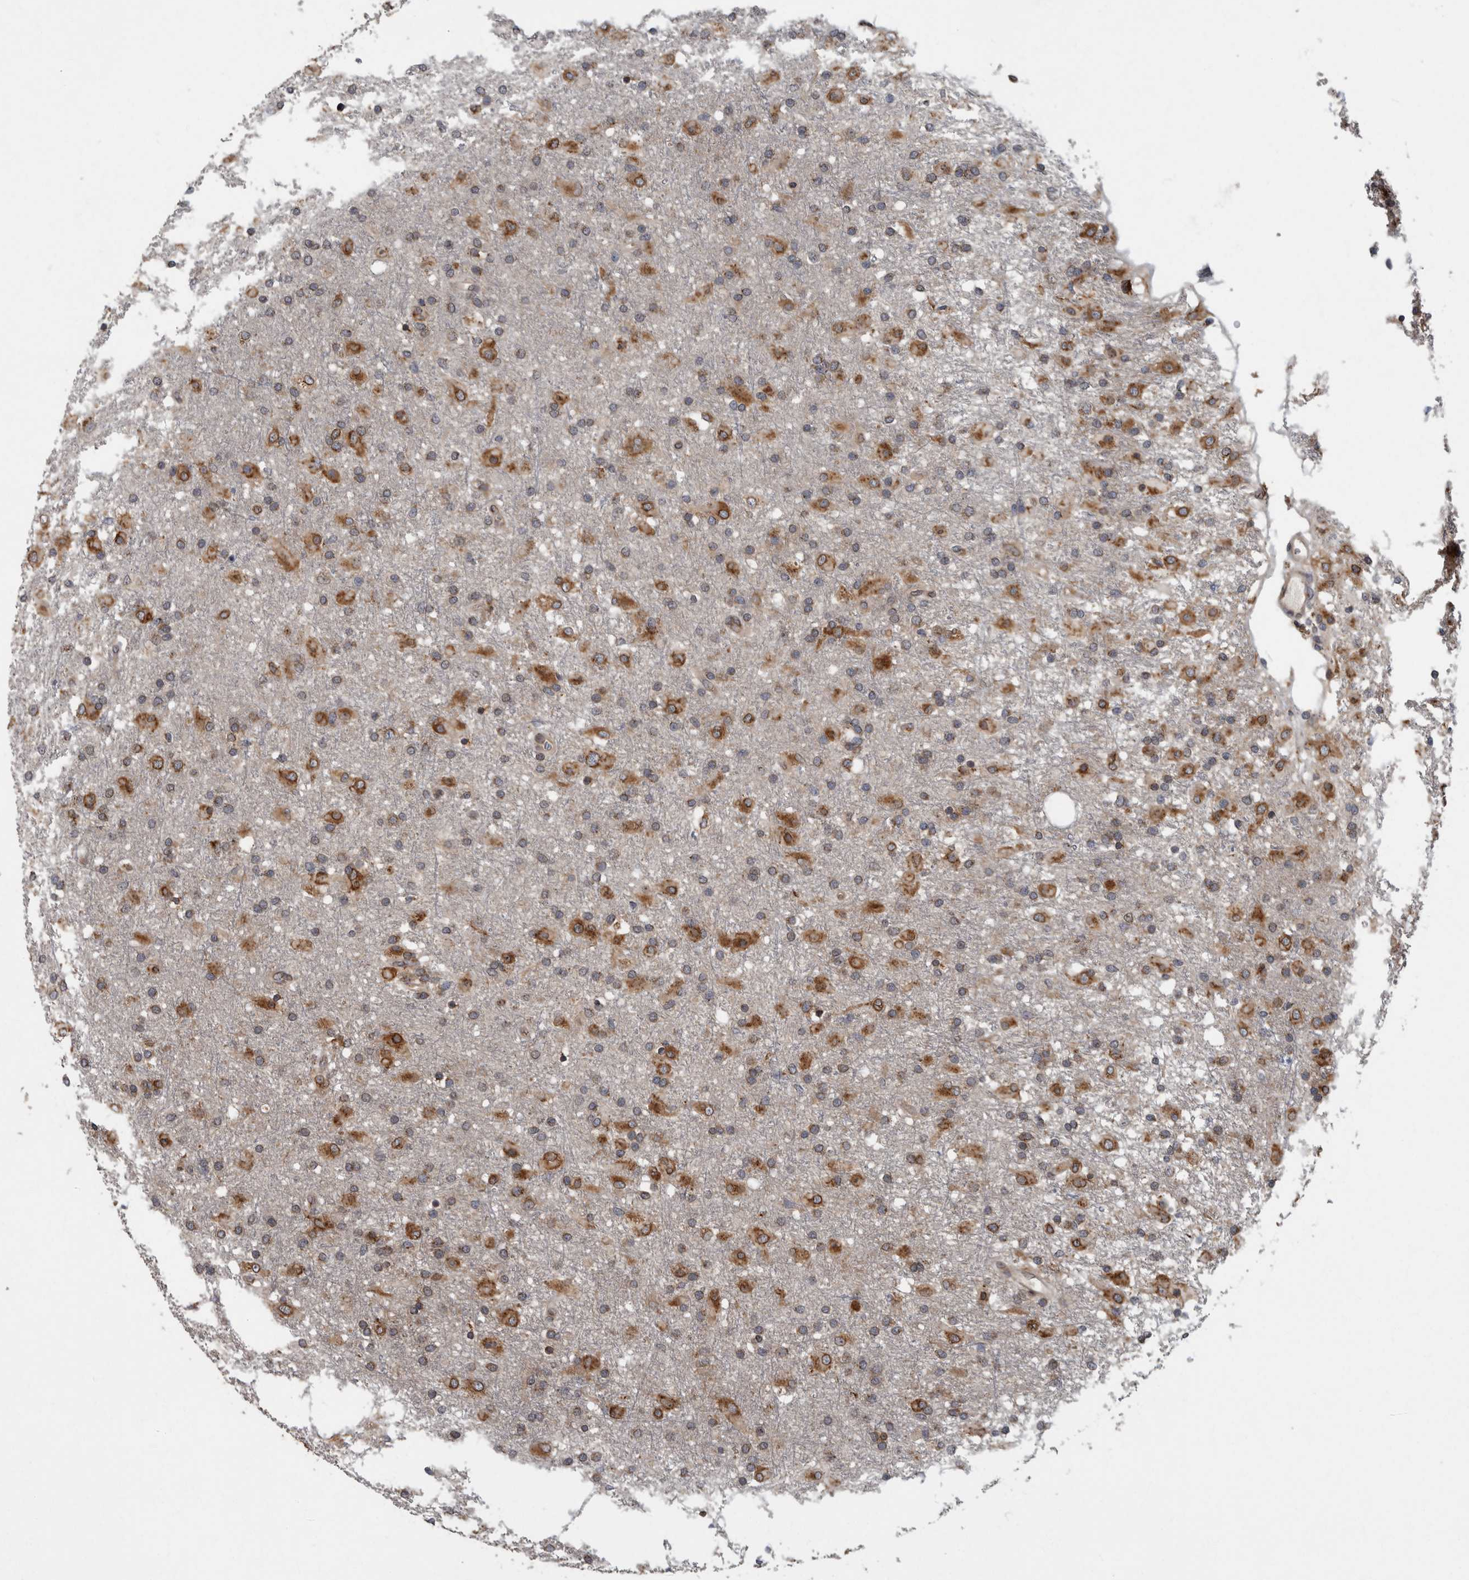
{"staining": {"intensity": "moderate", "quantity": ">75%", "location": "cytoplasmic/membranous"}, "tissue": "glioma", "cell_type": "Tumor cells", "image_type": "cancer", "snomed": [{"axis": "morphology", "description": "Glioma, malignant, Low grade"}, {"axis": "topography", "description": "Brain"}], "caption": "Immunohistochemical staining of human glioma reveals medium levels of moderate cytoplasmic/membranous positivity in about >75% of tumor cells. (DAB (3,3'-diaminobenzidine) = brown stain, brightfield microscopy at high magnification).", "gene": "LMAN2L", "patient": {"sex": "male", "age": 65}}